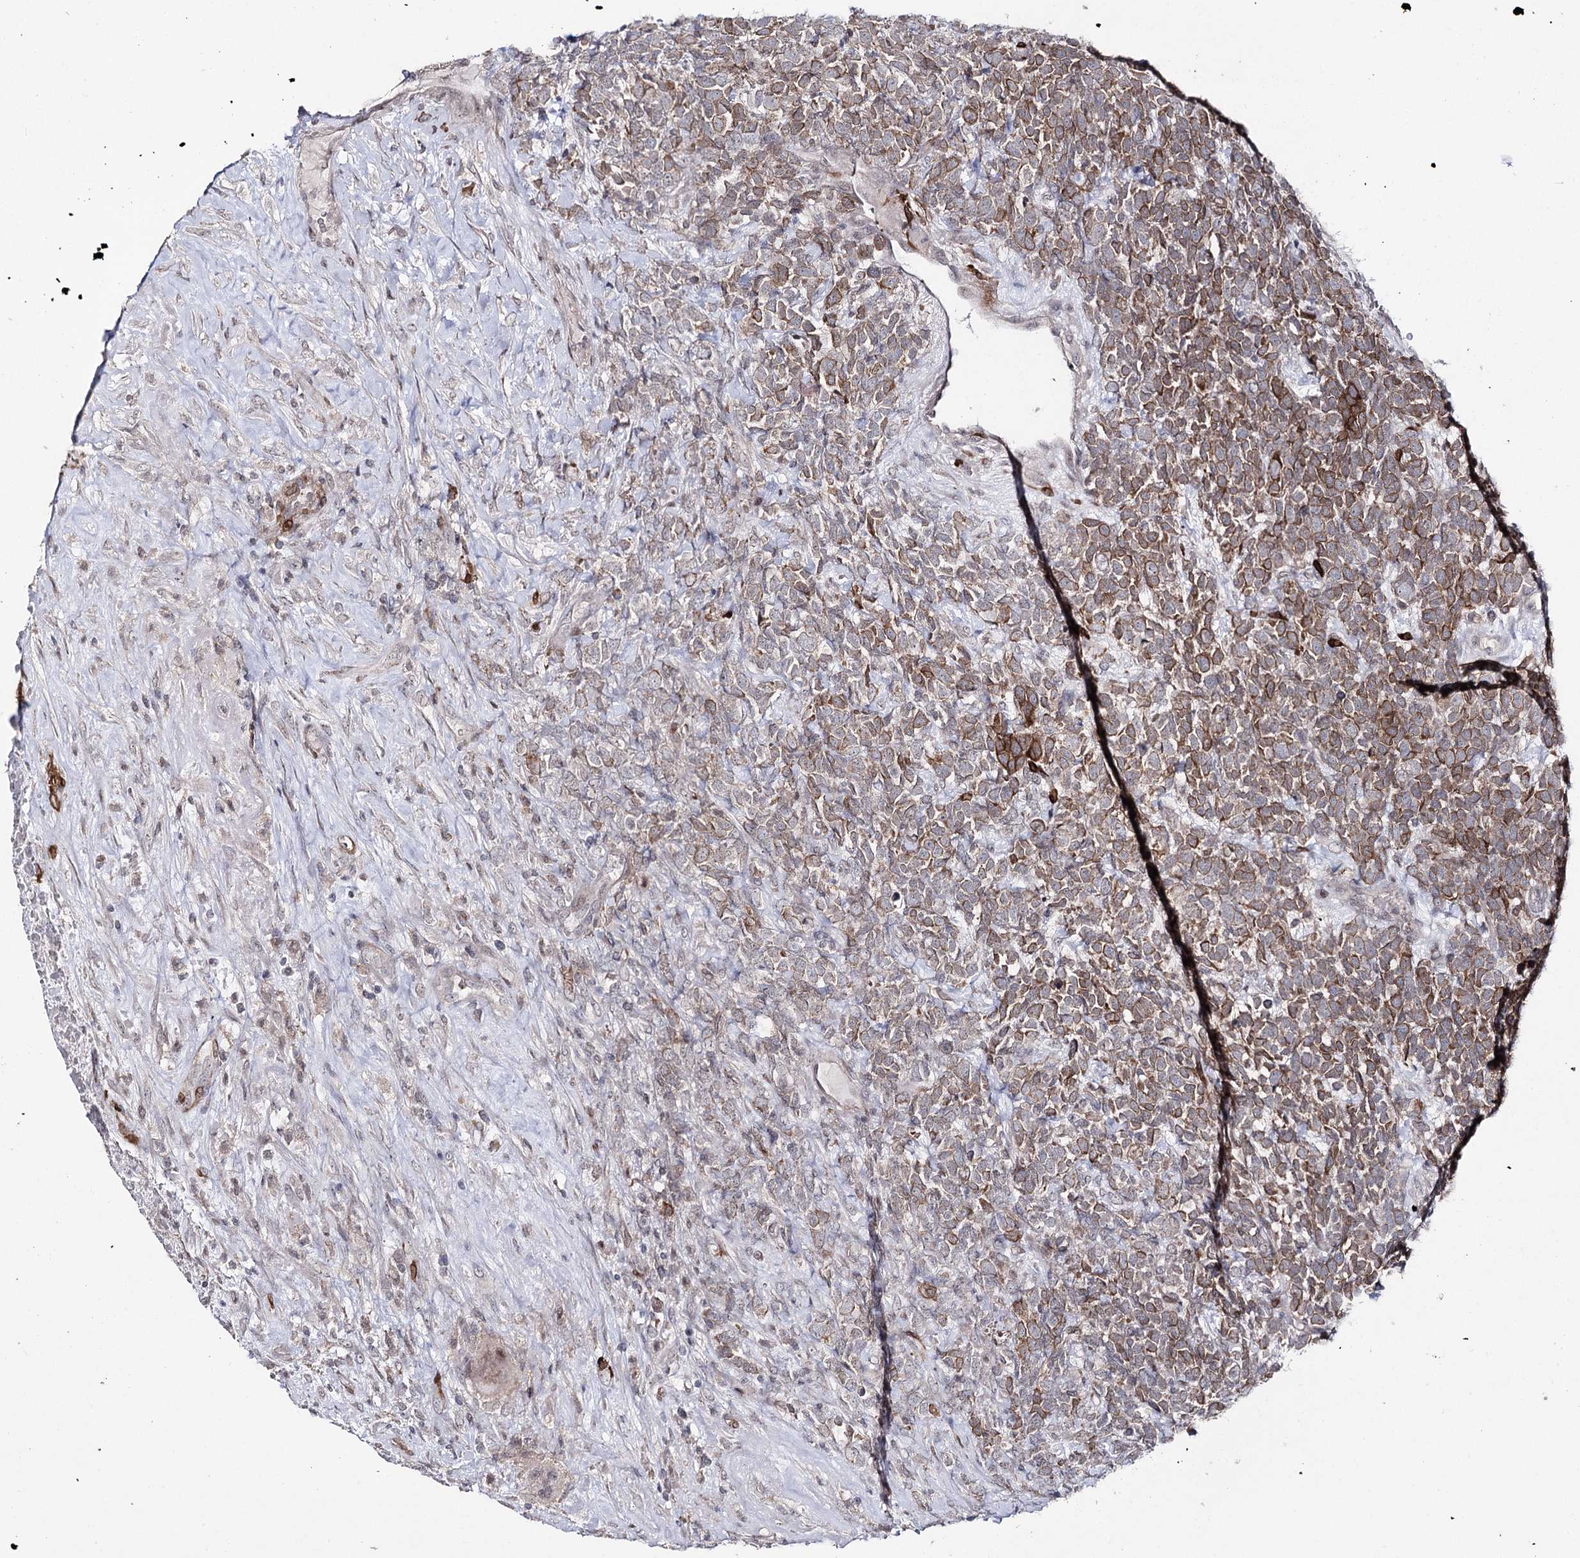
{"staining": {"intensity": "moderate", "quantity": ">75%", "location": "cytoplasmic/membranous"}, "tissue": "urothelial cancer", "cell_type": "Tumor cells", "image_type": "cancer", "snomed": [{"axis": "morphology", "description": "Urothelial carcinoma, High grade"}, {"axis": "topography", "description": "Urinary bladder"}], "caption": "Immunohistochemical staining of urothelial cancer demonstrates medium levels of moderate cytoplasmic/membranous protein positivity in approximately >75% of tumor cells.", "gene": "HSD11B2", "patient": {"sex": "female", "age": 82}}